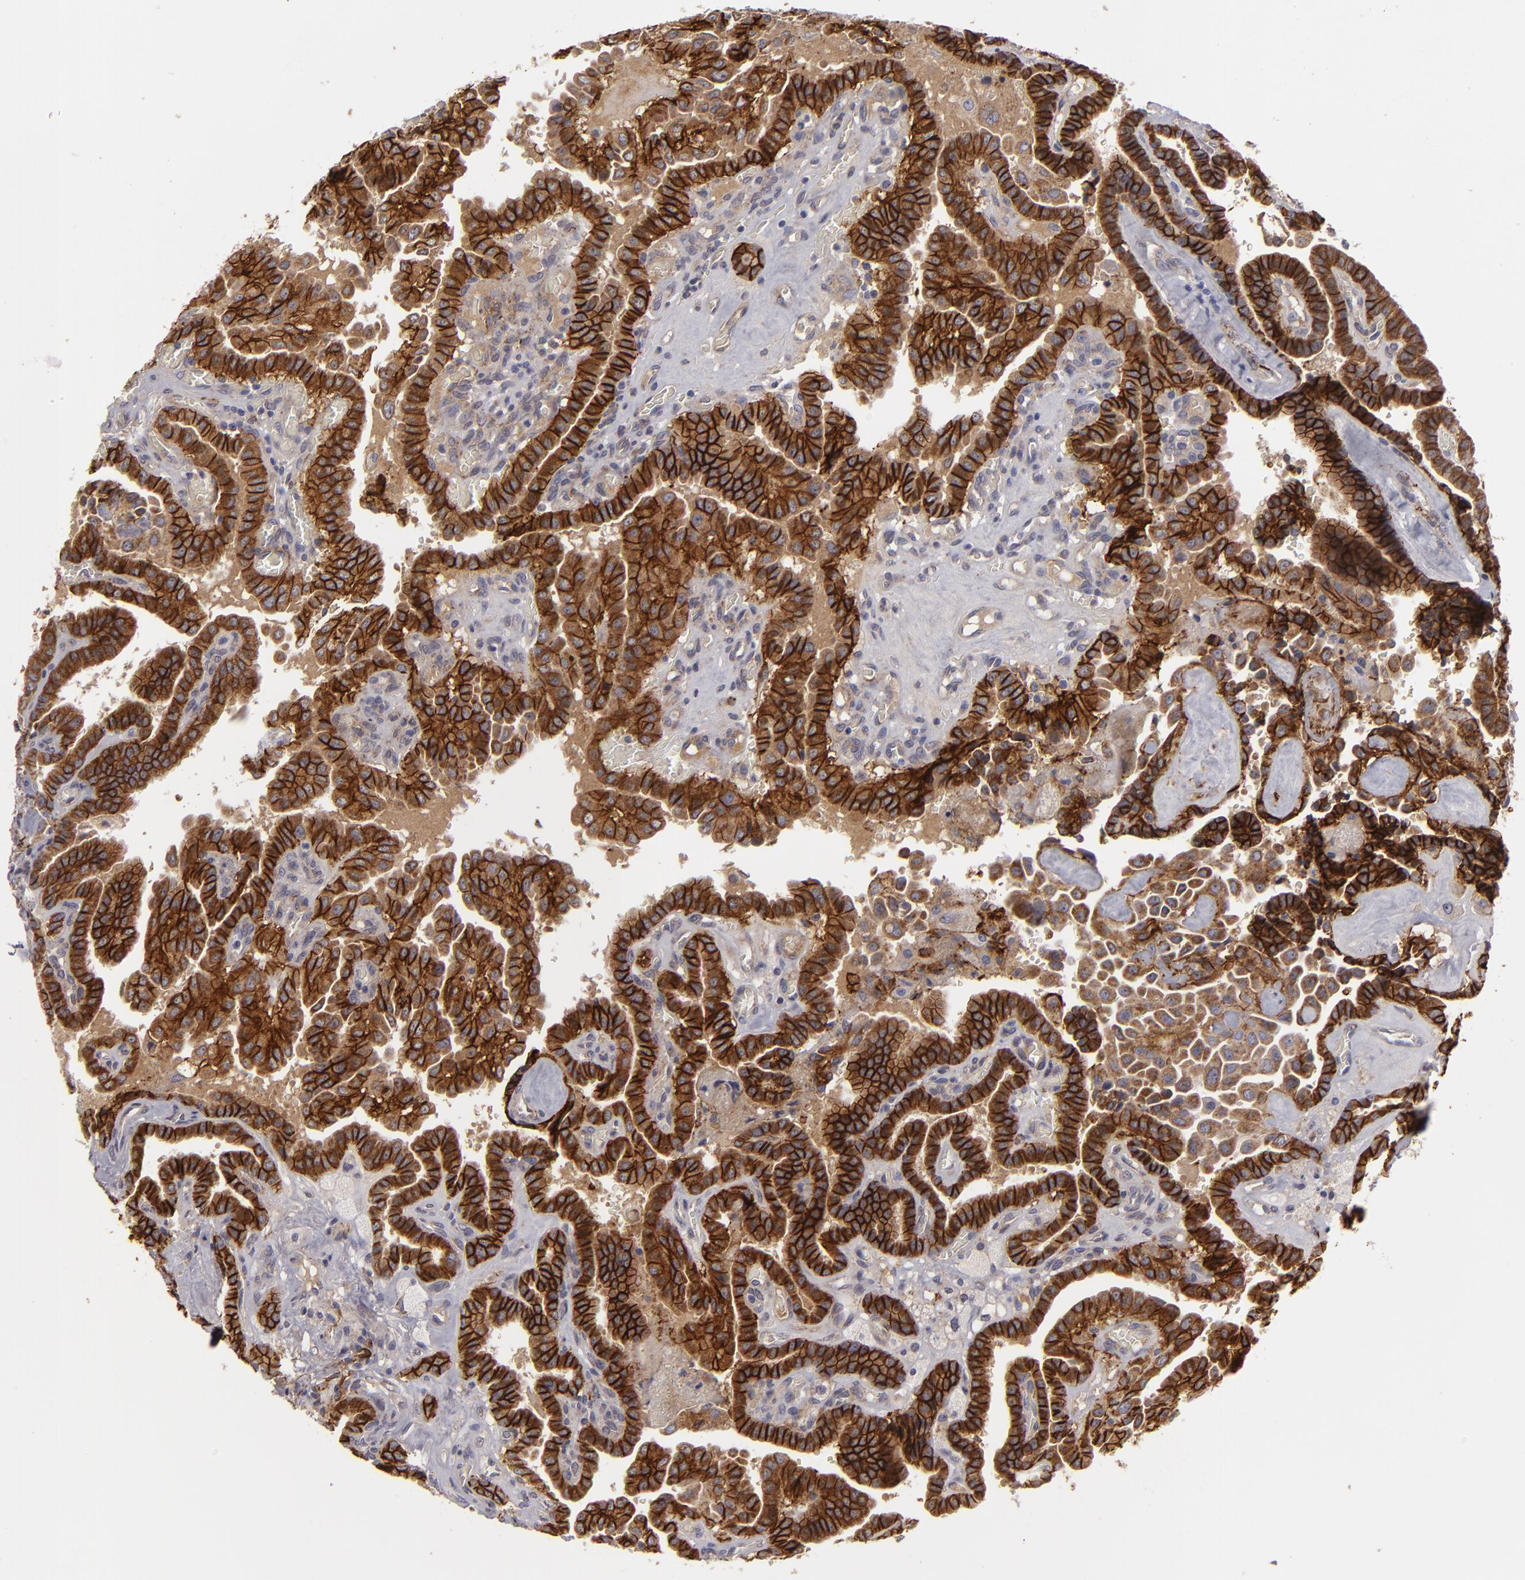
{"staining": {"intensity": "moderate", "quantity": ">75%", "location": "cytoplasmic/membranous"}, "tissue": "thyroid cancer", "cell_type": "Tumor cells", "image_type": "cancer", "snomed": [{"axis": "morphology", "description": "Papillary adenocarcinoma, NOS"}, {"axis": "topography", "description": "Thyroid gland"}], "caption": "Immunohistochemical staining of thyroid cancer (papillary adenocarcinoma) reveals moderate cytoplasmic/membranous protein staining in approximately >75% of tumor cells.", "gene": "ALCAM", "patient": {"sex": "male", "age": 87}}